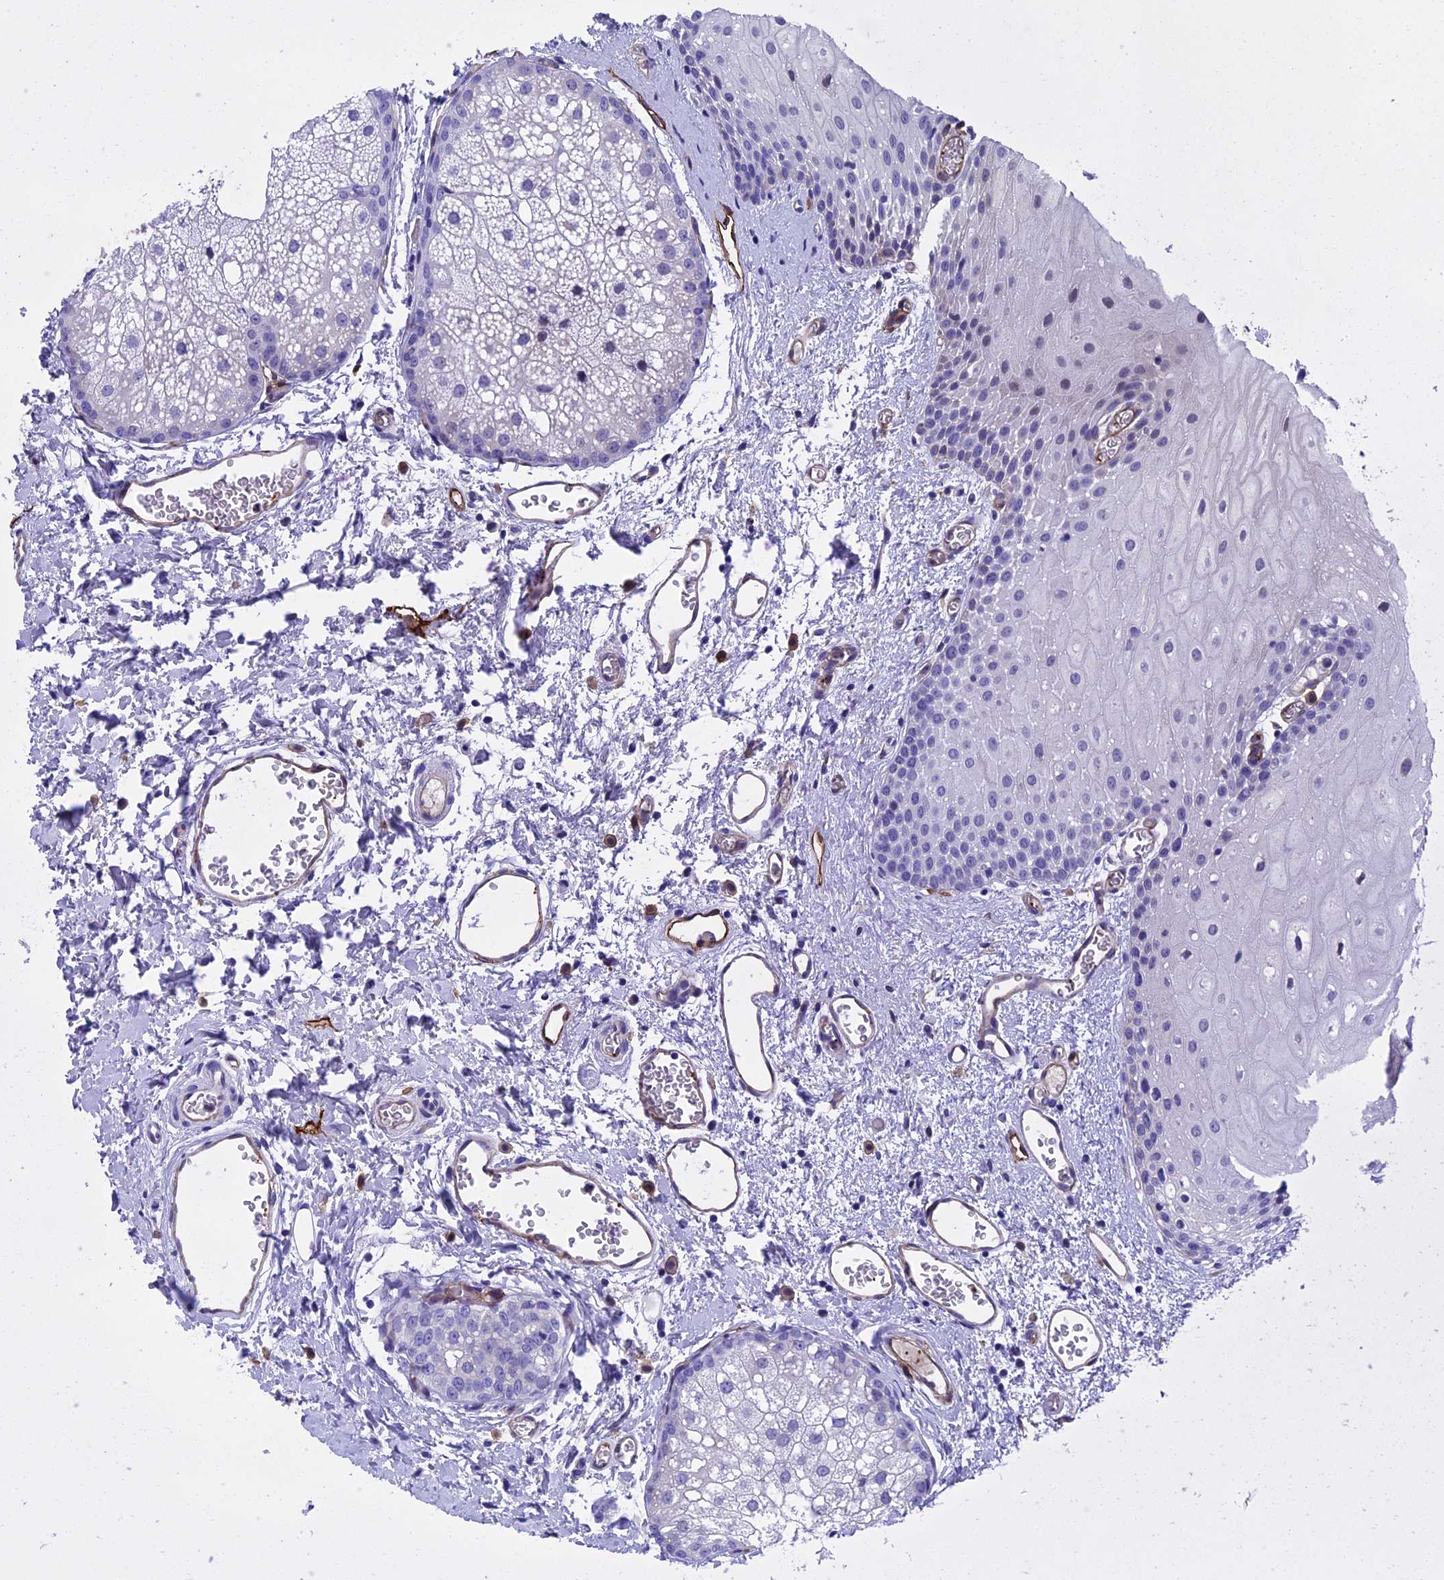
{"staining": {"intensity": "negative", "quantity": "none", "location": "none"}, "tissue": "oral mucosa", "cell_type": "Squamous epithelial cells", "image_type": "normal", "snomed": [{"axis": "morphology", "description": "Normal tissue, NOS"}, {"axis": "morphology", "description": "Squamous cell carcinoma, NOS"}, {"axis": "topography", "description": "Oral tissue"}, {"axis": "topography", "description": "Head-Neck"}], "caption": "IHC of benign oral mucosa demonstrates no staining in squamous epithelial cells.", "gene": "INSYN1", "patient": {"sex": "female", "age": 70}}